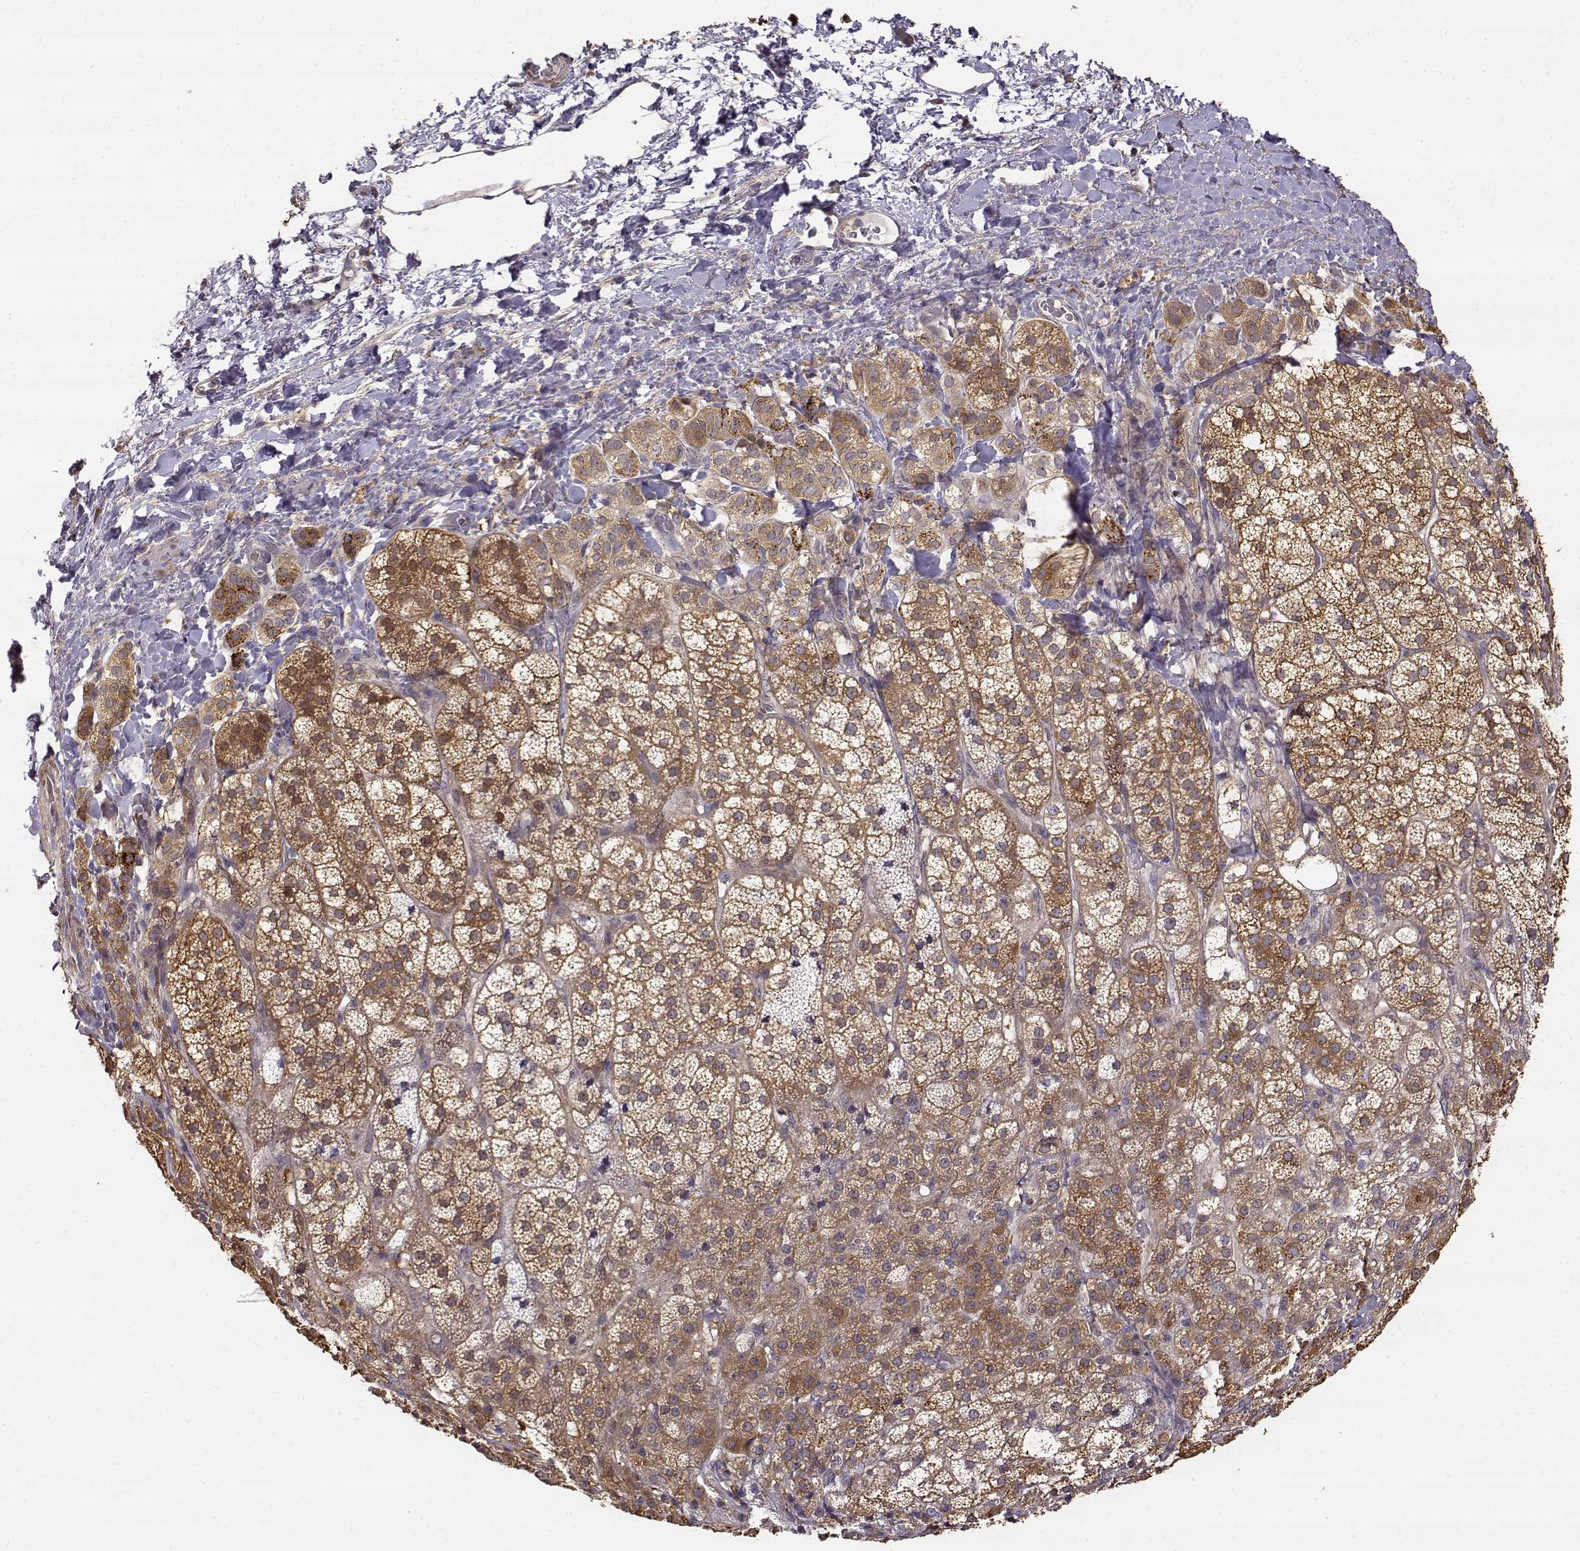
{"staining": {"intensity": "moderate", "quantity": ">75%", "location": "cytoplasmic/membranous"}, "tissue": "adrenal gland", "cell_type": "Glandular cells", "image_type": "normal", "snomed": [{"axis": "morphology", "description": "Normal tissue, NOS"}, {"axis": "topography", "description": "Adrenal gland"}], "caption": "Benign adrenal gland shows moderate cytoplasmic/membranous expression in approximately >75% of glandular cells.", "gene": "CRIM1", "patient": {"sex": "female", "age": 60}}